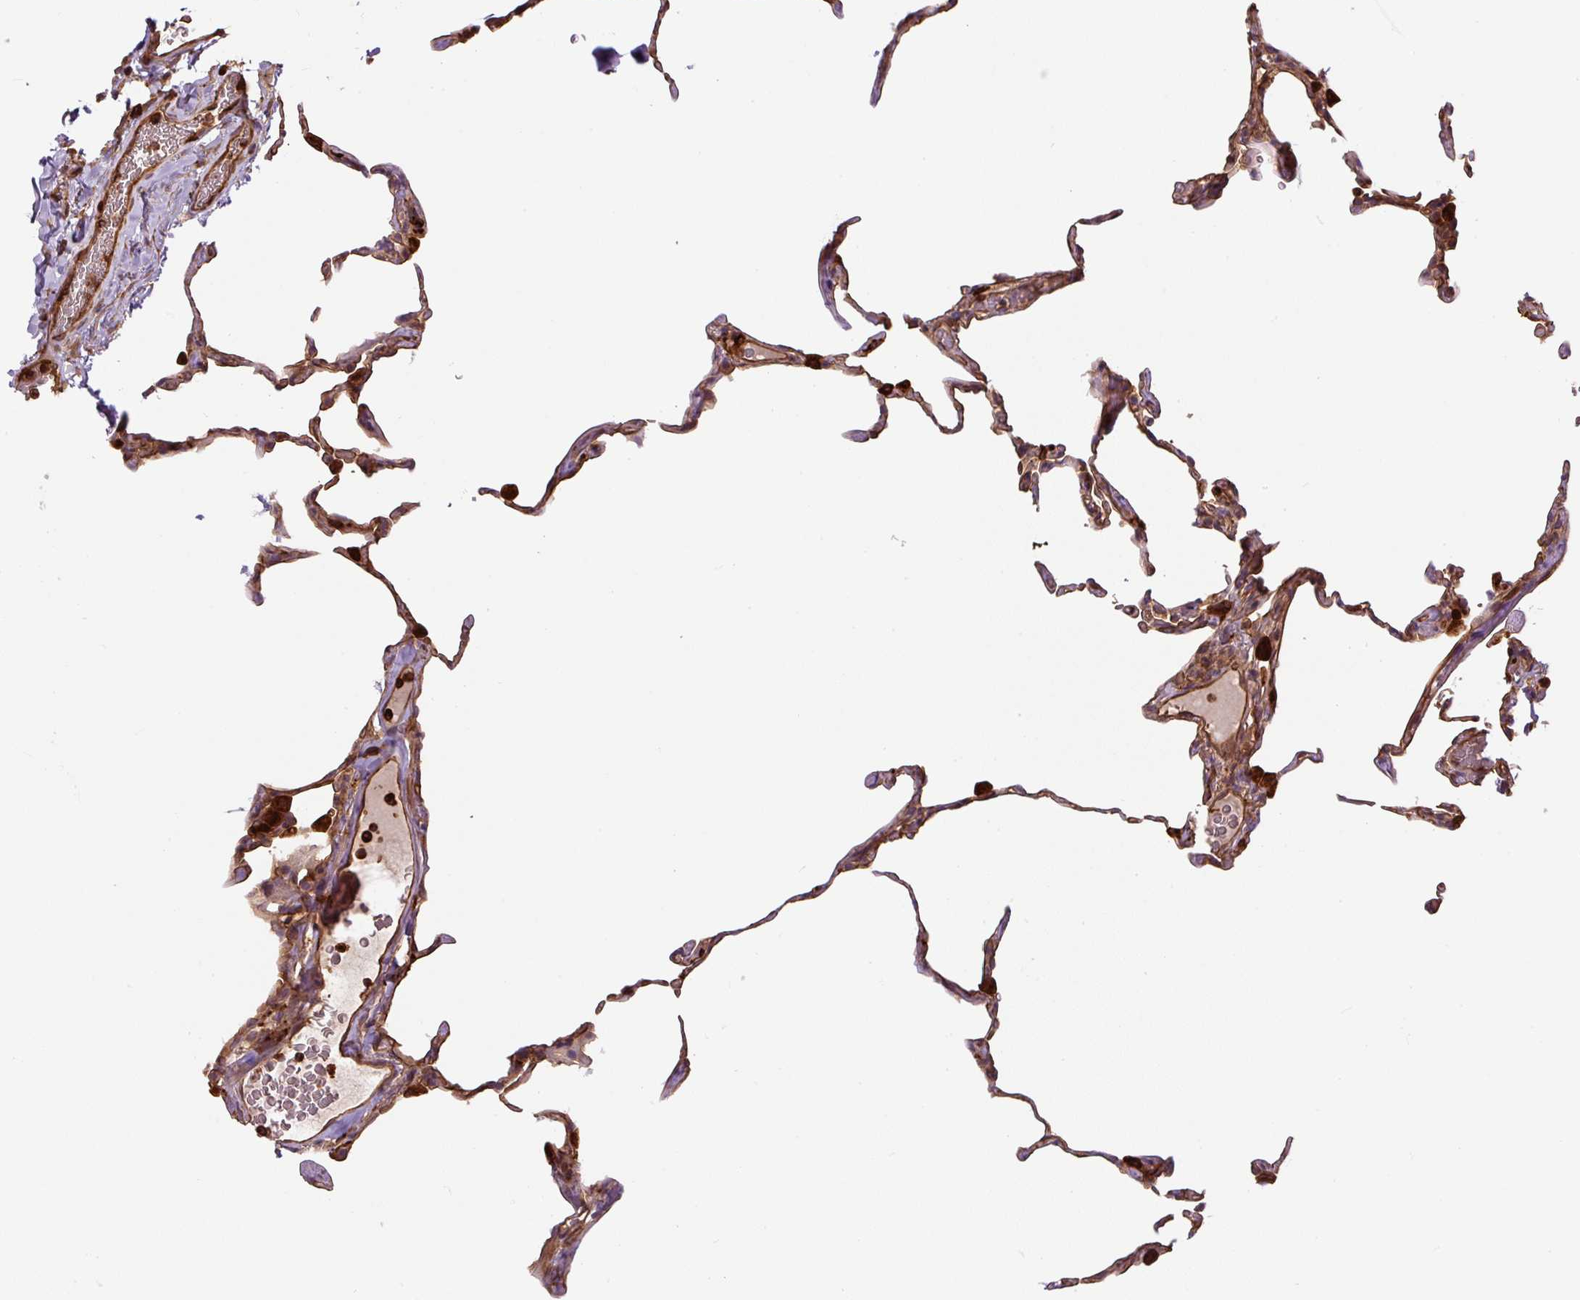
{"staining": {"intensity": "moderate", "quantity": "25%-75%", "location": "cytoplasmic/membranous"}, "tissue": "lung", "cell_type": "Alveolar cells", "image_type": "normal", "snomed": [{"axis": "morphology", "description": "Normal tissue, NOS"}, {"axis": "topography", "description": "Lung"}], "caption": "Alveolar cells exhibit medium levels of moderate cytoplasmic/membranous expression in about 25%-75% of cells in unremarkable lung.", "gene": "B3GALT5", "patient": {"sex": "female", "age": 57}}